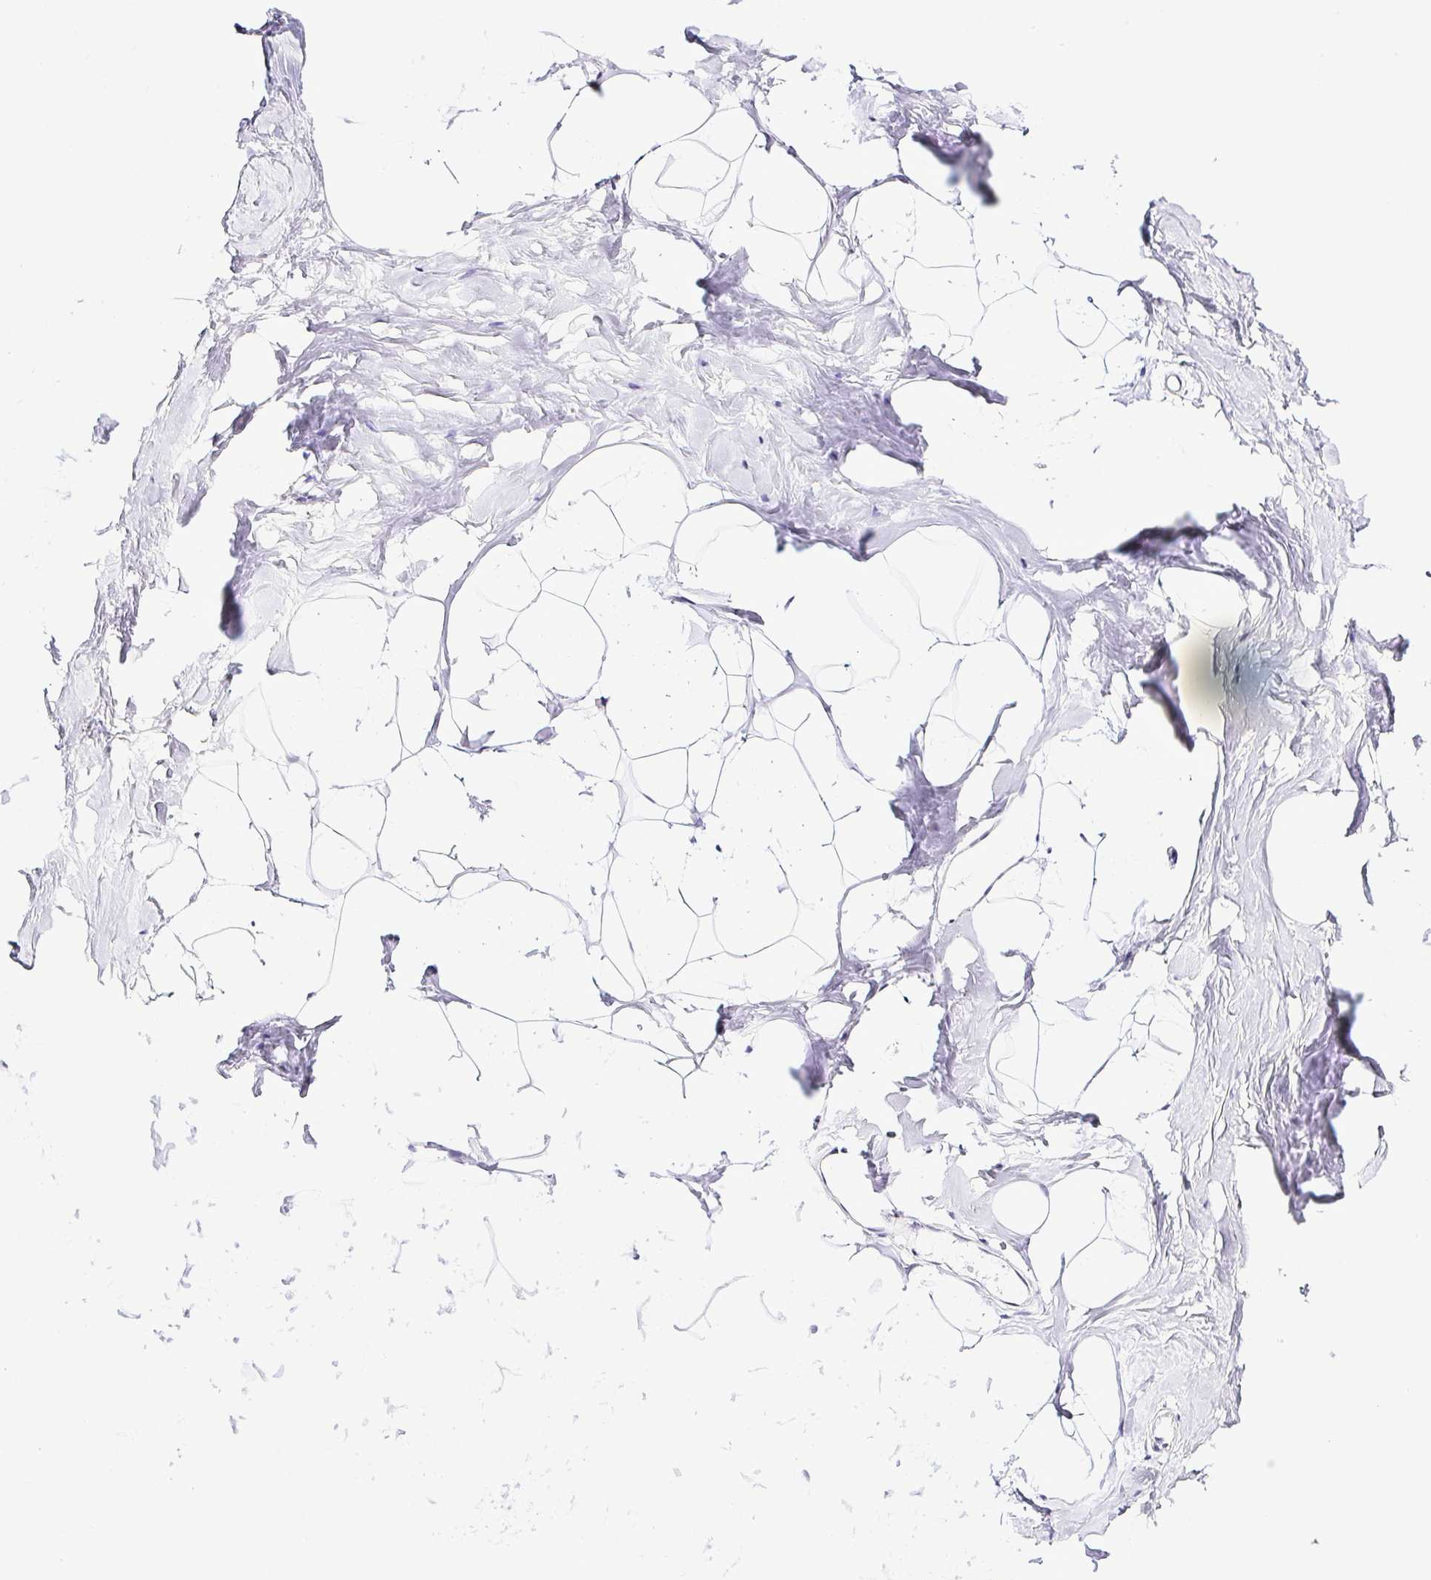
{"staining": {"intensity": "negative", "quantity": "none", "location": "none"}, "tissue": "breast", "cell_type": "Adipocytes", "image_type": "normal", "snomed": [{"axis": "morphology", "description": "Normal tissue, NOS"}, {"axis": "topography", "description": "Breast"}], "caption": "A high-resolution photomicrograph shows immunohistochemistry (IHC) staining of benign breast, which reveals no significant staining in adipocytes. Brightfield microscopy of IHC stained with DAB (brown) and hematoxylin (blue), captured at high magnification.", "gene": "SYNPR", "patient": {"sex": "female", "age": 32}}